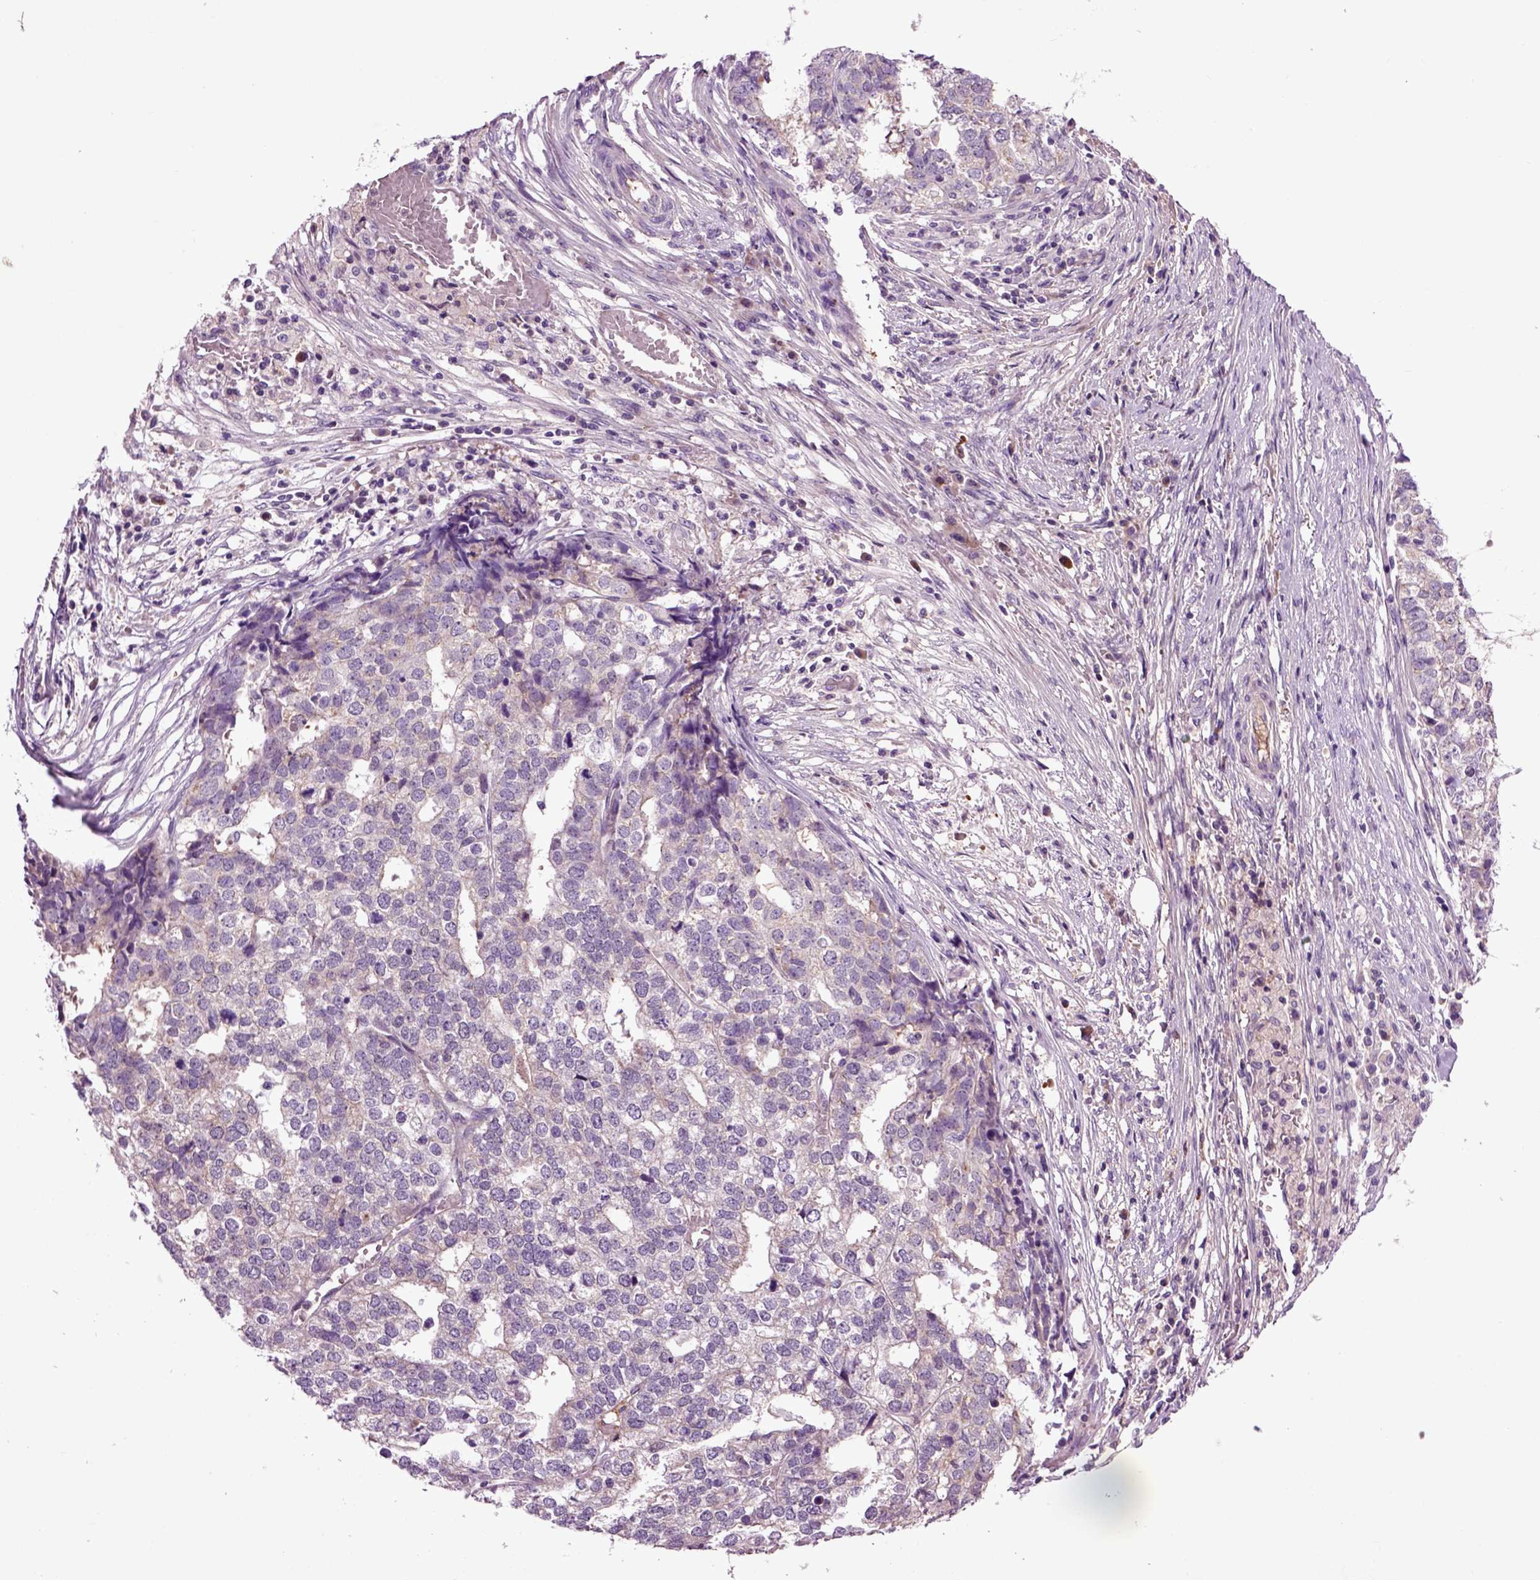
{"staining": {"intensity": "negative", "quantity": "none", "location": "none"}, "tissue": "stomach cancer", "cell_type": "Tumor cells", "image_type": "cancer", "snomed": [{"axis": "morphology", "description": "Adenocarcinoma, NOS"}, {"axis": "topography", "description": "Stomach"}], "caption": "Immunohistochemical staining of adenocarcinoma (stomach) shows no significant positivity in tumor cells.", "gene": "SPON1", "patient": {"sex": "male", "age": 69}}